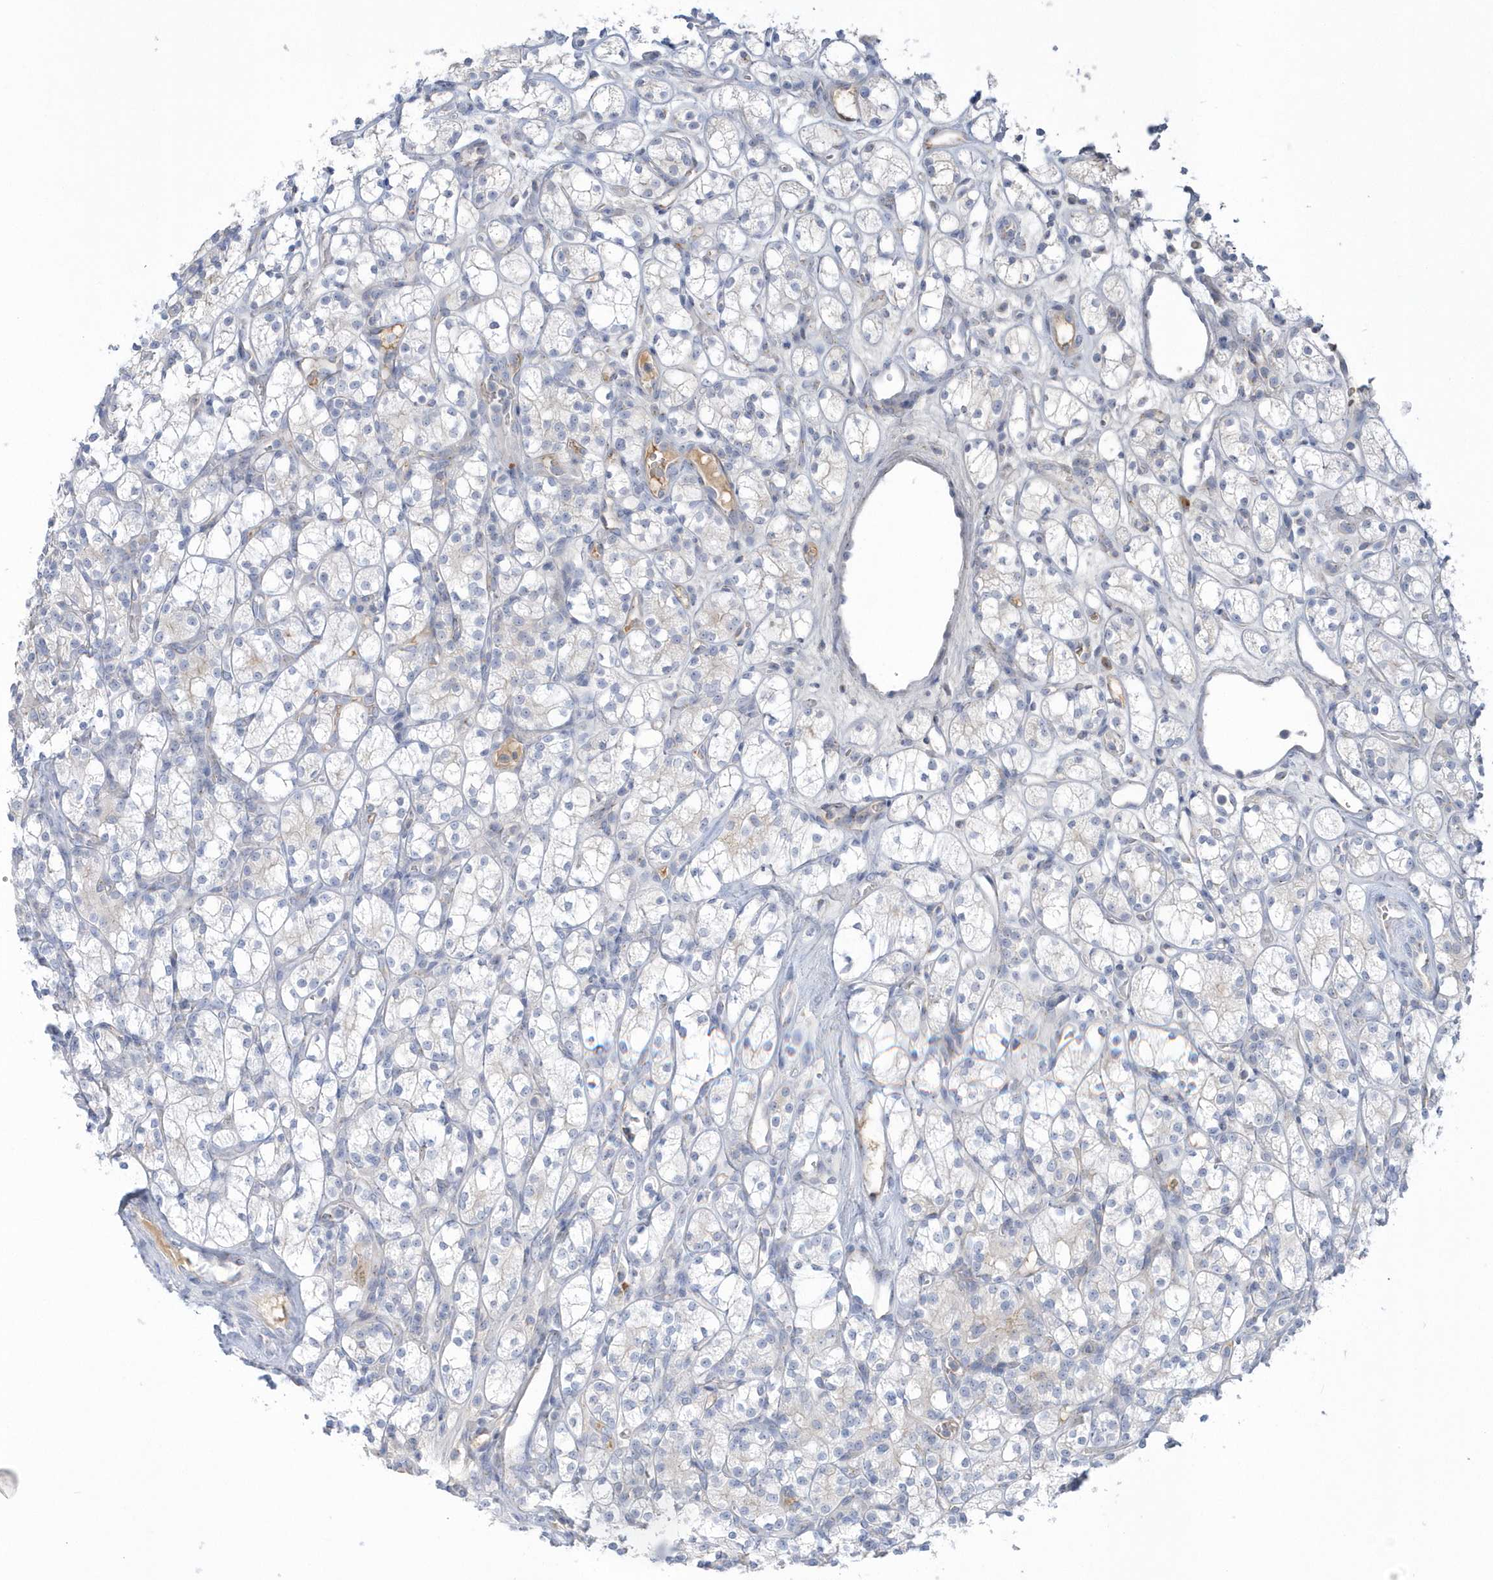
{"staining": {"intensity": "negative", "quantity": "none", "location": "none"}, "tissue": "renal cancer", "cell_type": "Tumor cells", "image_type": "cancer", "snomed": [{"axis": "morphology", "description": "Adenocarcinoma, NOS"}, {"axis": "topography", "description": "Kidney"}], "caption": "The micrograph demonstrates no significant staining in tumor cells of renal cancer.", "gene": "SEMA3D", "patient": {"sex": "male", "age": 77}}